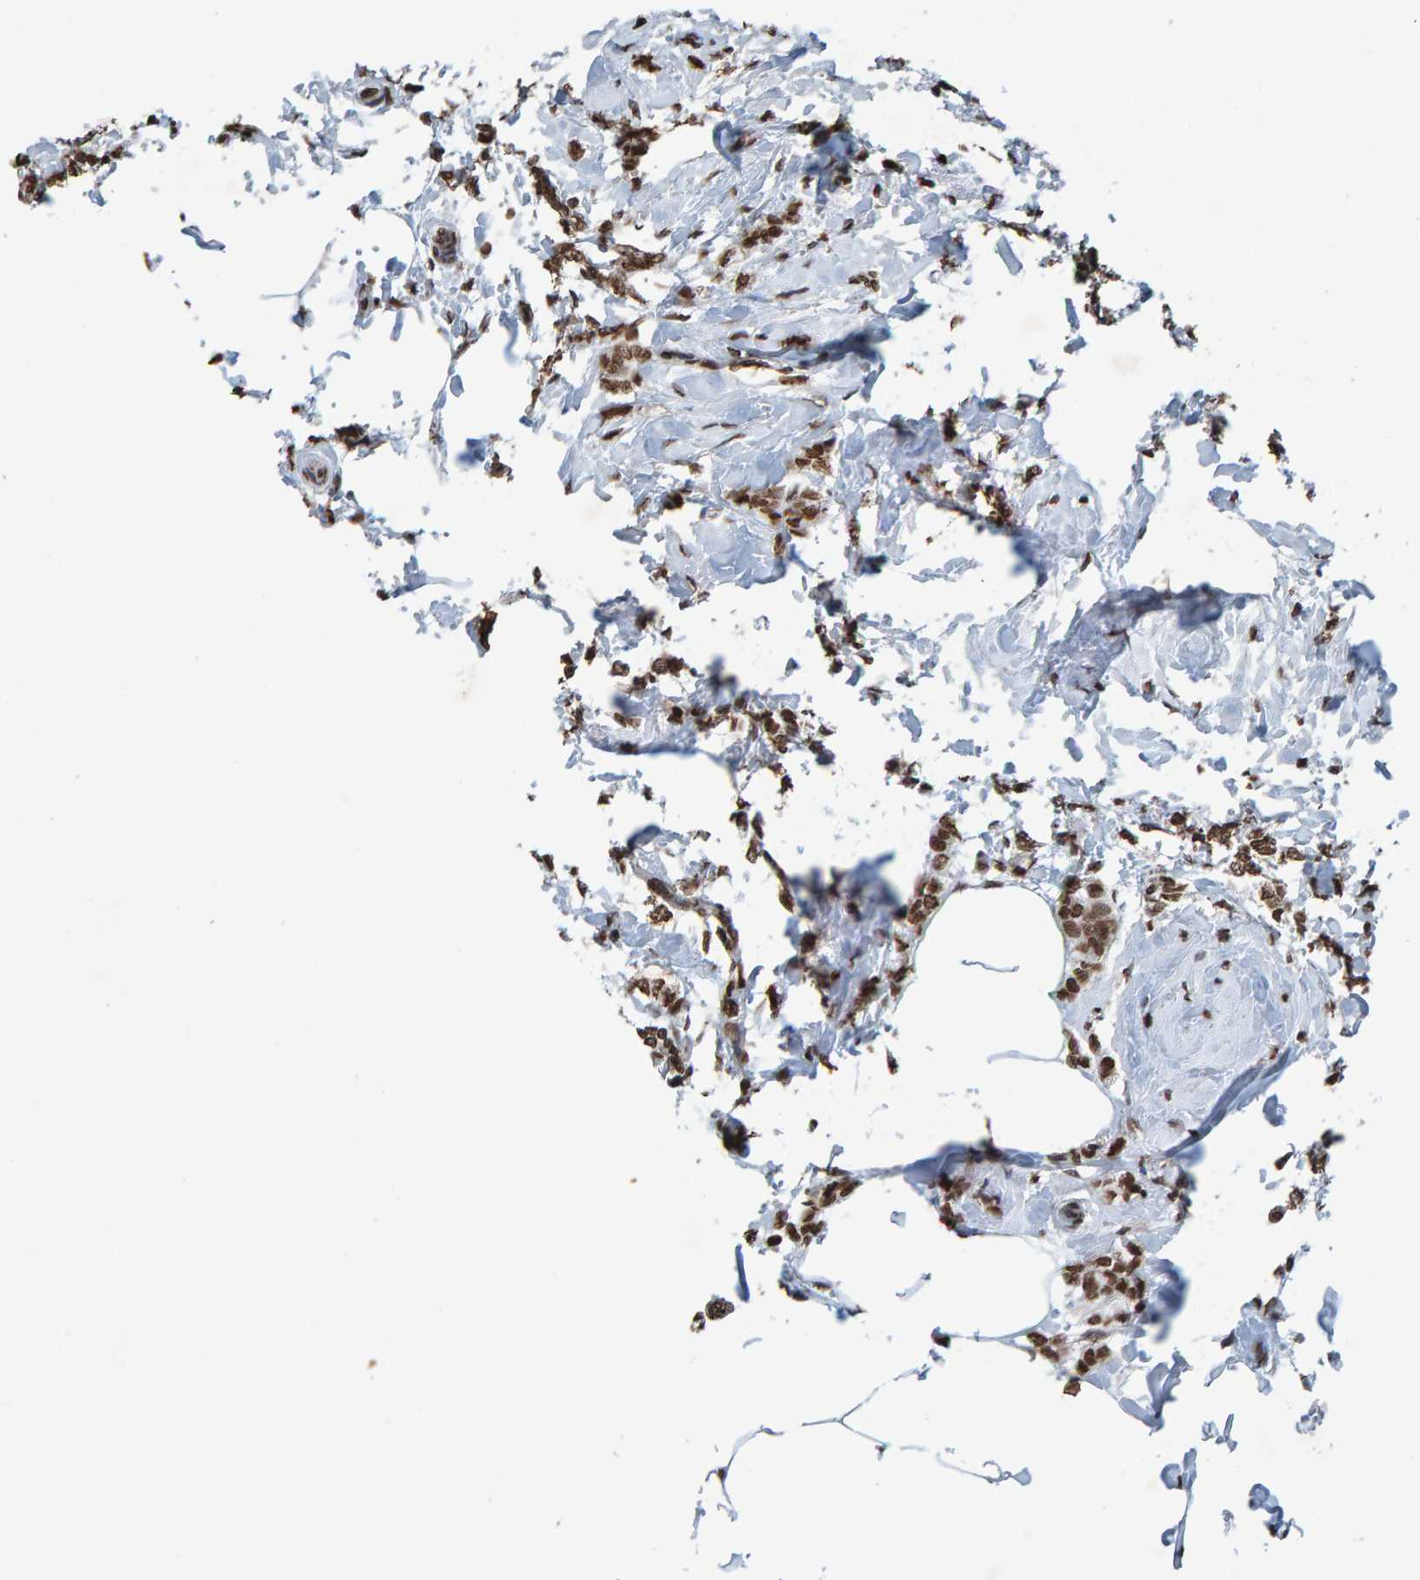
{"staining": {"intensity": "moderate", "quantity": ">75%", "location": "nuclear"}, "tissue": "breast cancer", "cell_type": "Tumor cells", "image_type": "cancer", "snomed": [{"axis": "morphology", "description": "Lobular carcinoma, in situ"}, {"axis": "morphology", "description": "Lobular carcinoma"}, {"axis": "topography", "description": "Breast"}], "caption": "Immunohistochemistry (IHC) staining of breast lobular carcinoma, which demonstrates medium levels of moderate nuclear expression in about >75% of tumor cells indicating moderate nuclear protein staining. The staining was performed using DAB (3,3'-diaminobenzidine) (brown) for protein detection and nuclei were counterstained in hematoxylin (blue).", "gene": "H2AZ1", "patient": {"sex": "female", "age": 41}}